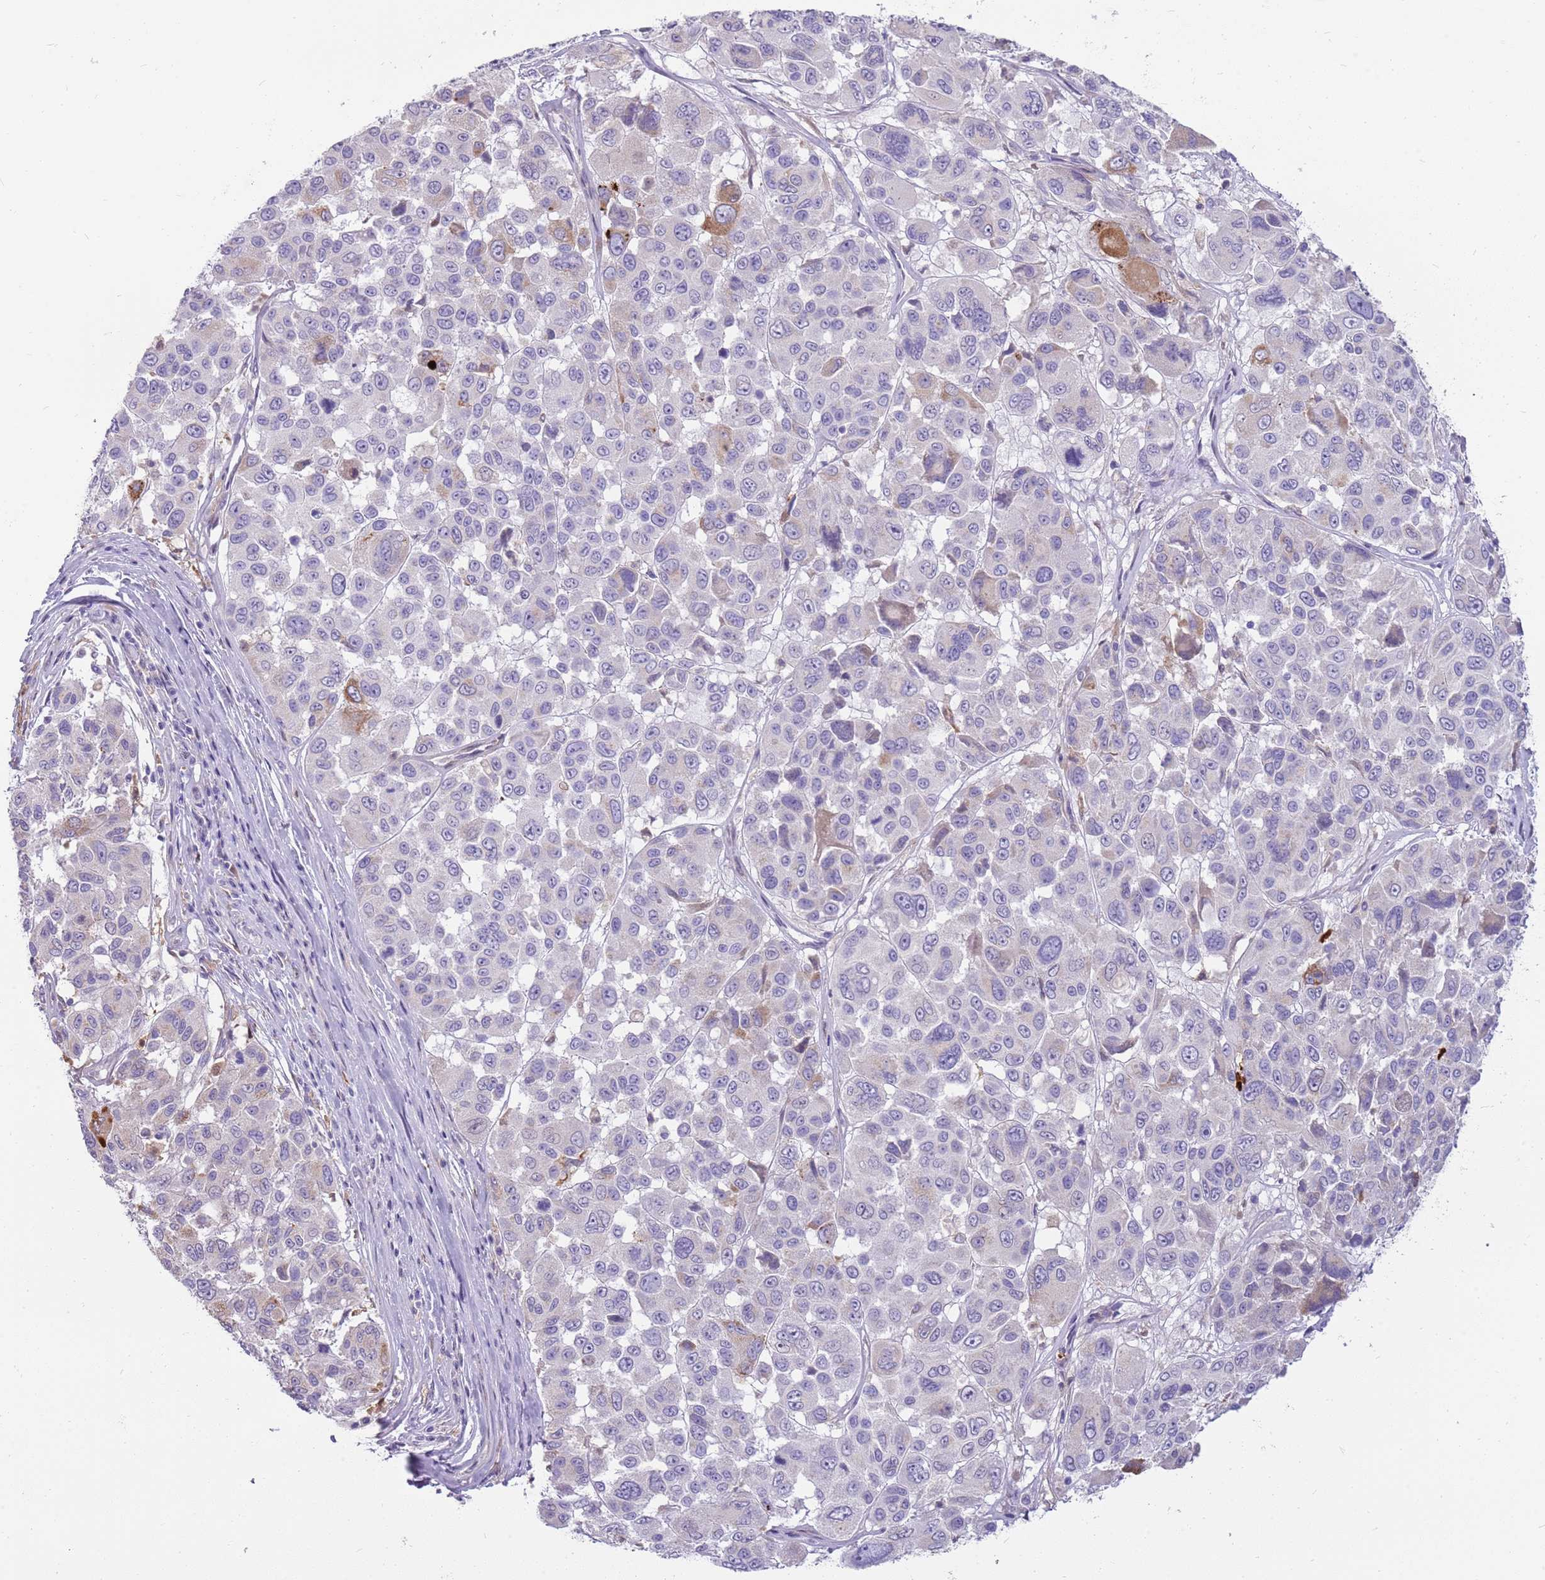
{"staining": {"intensity": "moderate", "quantity": "<25%", "location": "cytoplasmic/membranous"}, "tissue": "melanoma", "cell_type": "Tumor cells", "image_type": "cancer", "snomed": [{"axis": "morphology", "description": "Malignant melanoma, NOS"}, {"axis": "topography", "description": "Skin"}], "caption": "This is a histology image of IHC staining of melanoma, which shows moderate staining in the cytoplasmic/membranous of tumor cells.", "gene": "DIPK1C", "patient": {"sex": "female", "age": 66}}